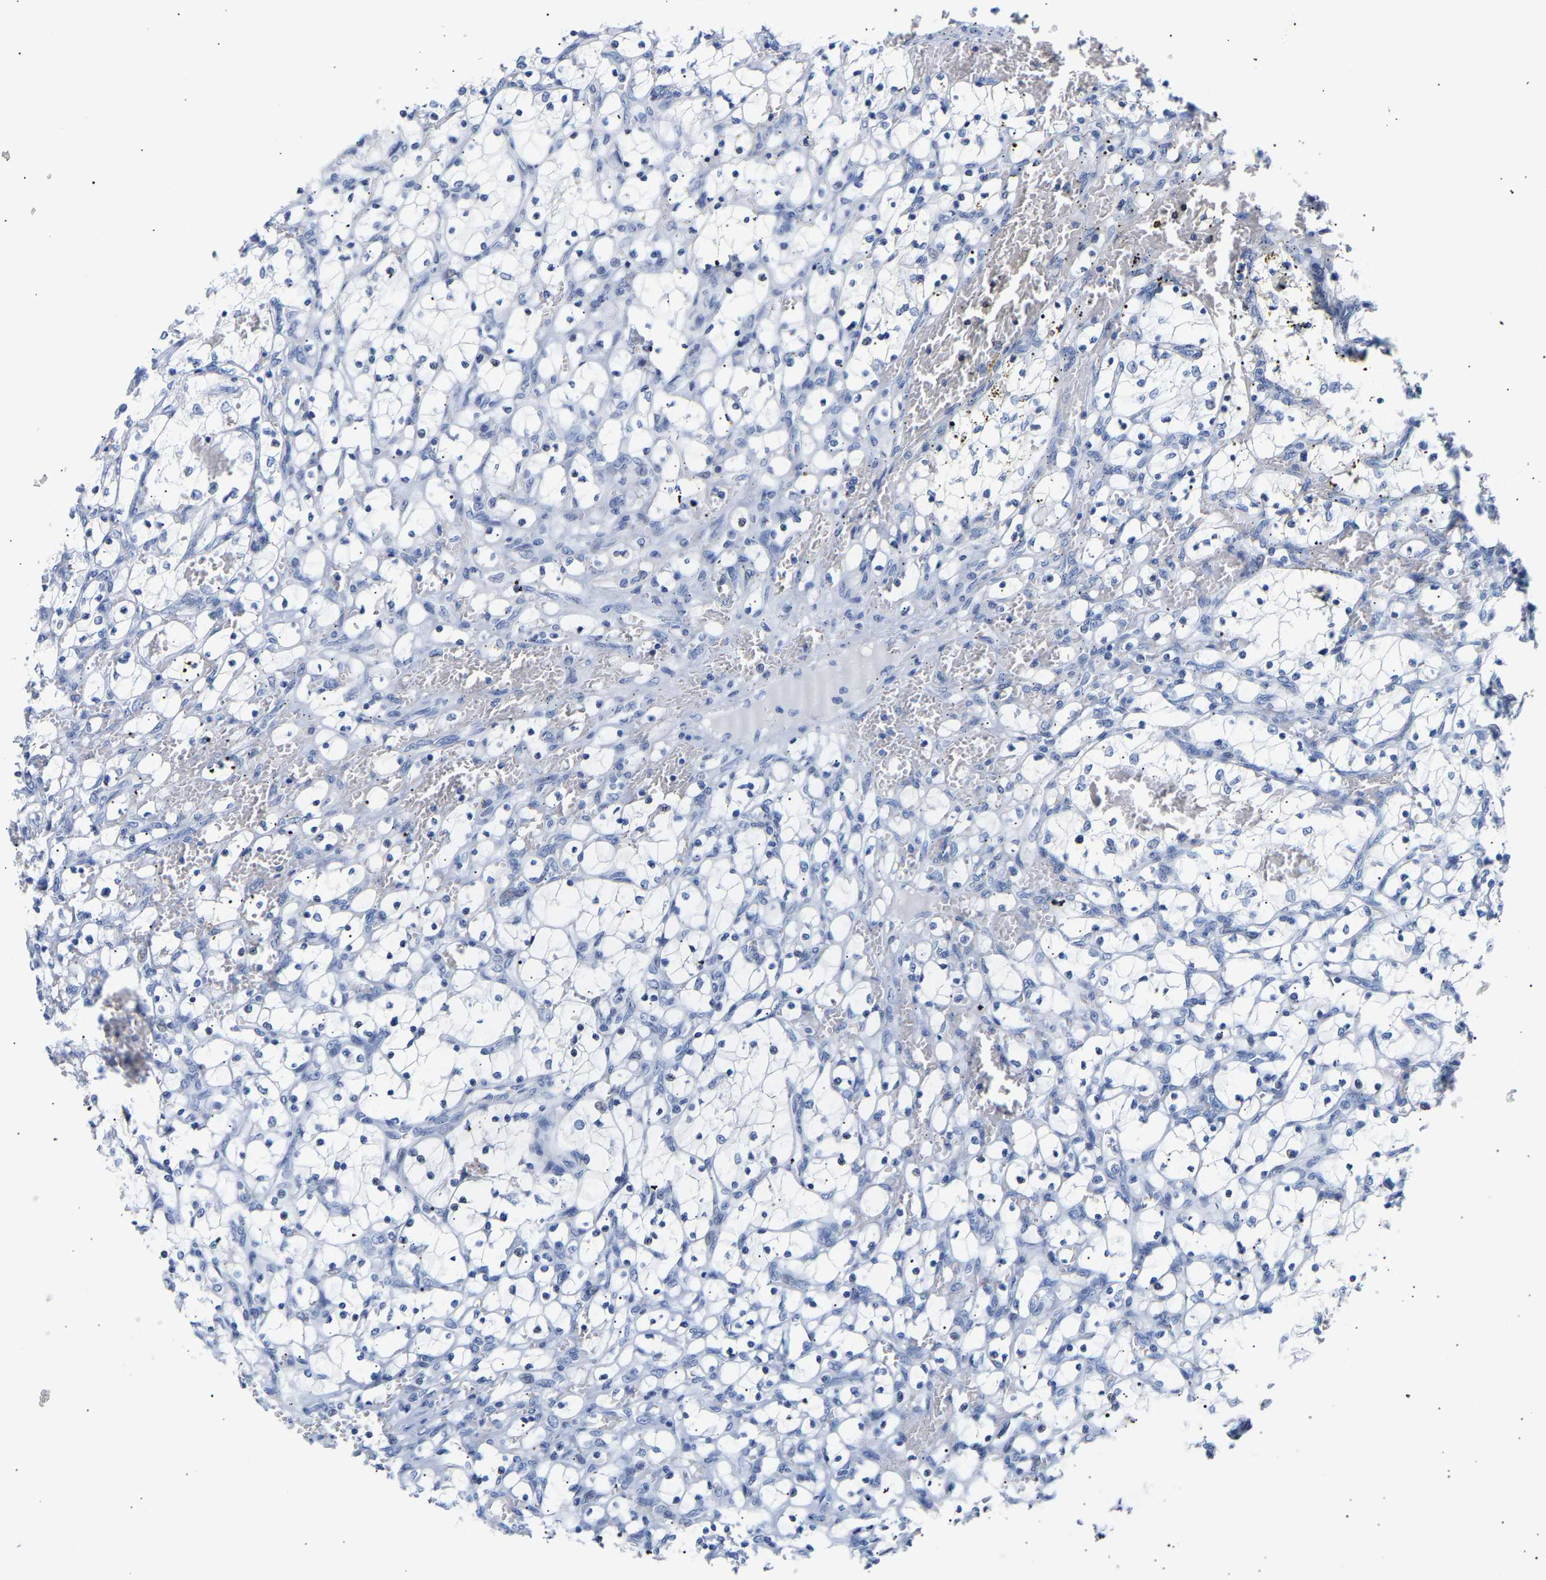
{"staining": {"intensity": "negative", "quantity": "none", "location": "none"}, "tissue": "renal cancer", "cell_type": "Tumor cells", "image_type": "cancer", "snomed": [{"axis": "morphology", "description": "Adenocarcinoma, NOS"}, {"axis": "topography", "description": "Kidney"}], "caption": "Image shows no protein positivity in tumor cells of renal cancer tissue. (DAB (3,3'-diaminobenzidine) immunohistochemistry (IHC), high magnification).", "gene": "SPINK2", "patient": {"sex": "female", "age": 69}}